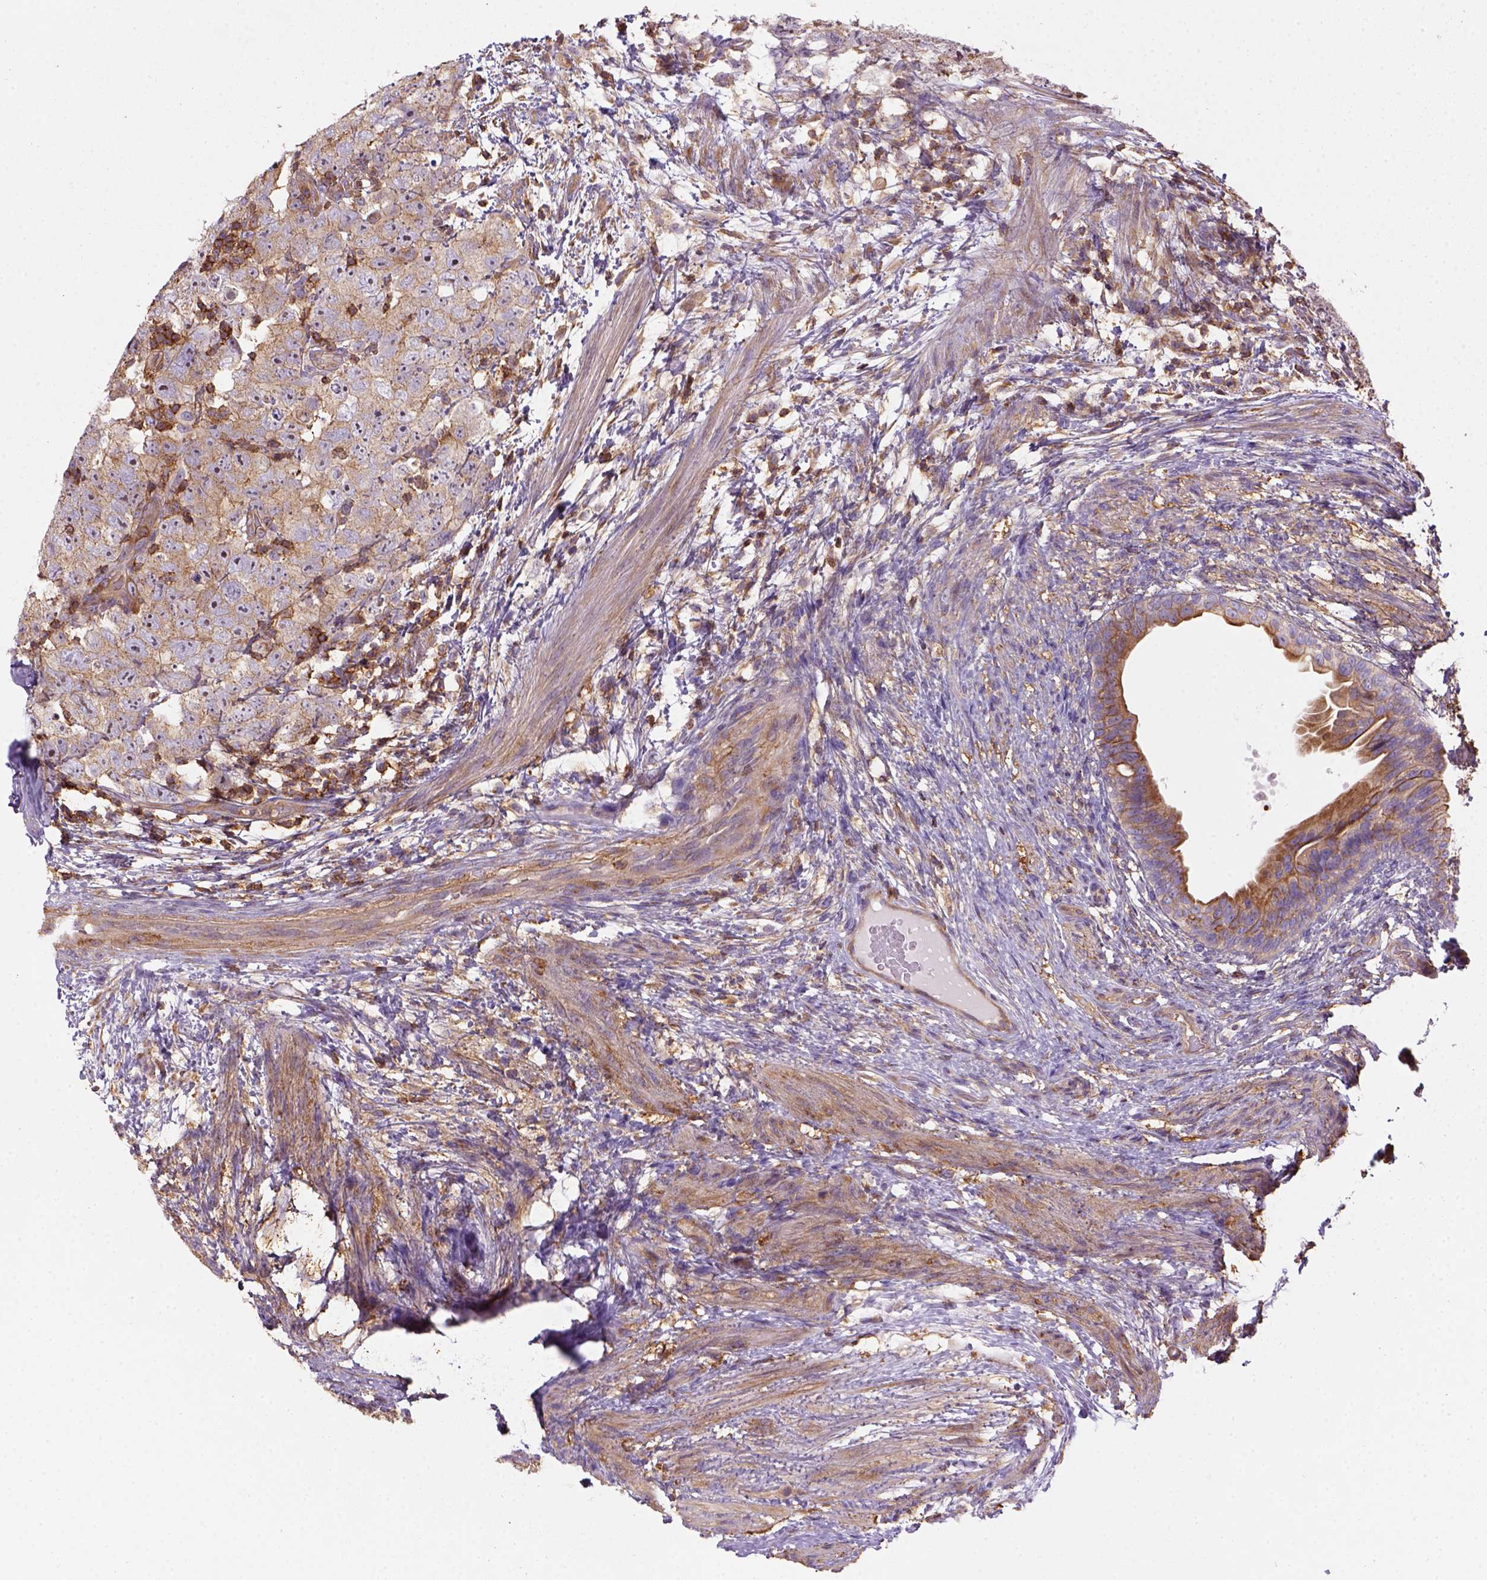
{"staining": {"intensity": "moderate", "quantity": ">75%", "location": "cytoplasmic/membranous"}, "tissue": "testis cancer", "cell_type": "Tumor cells", "image_type": "cancer", "snomed": [{"axis": "morphology", "description": "Carcinoma, Embryonal, NOS"}, {"axis": "topography", "description": "Testis"}], "caption": "An image of embryonal carcinoma (testis) stained for a protein displays moderate cytoplasmic/membranous brown staining in tumor cells.", "gene": "GPRC5D", "patient": {"sex": "male", "age": 24}}